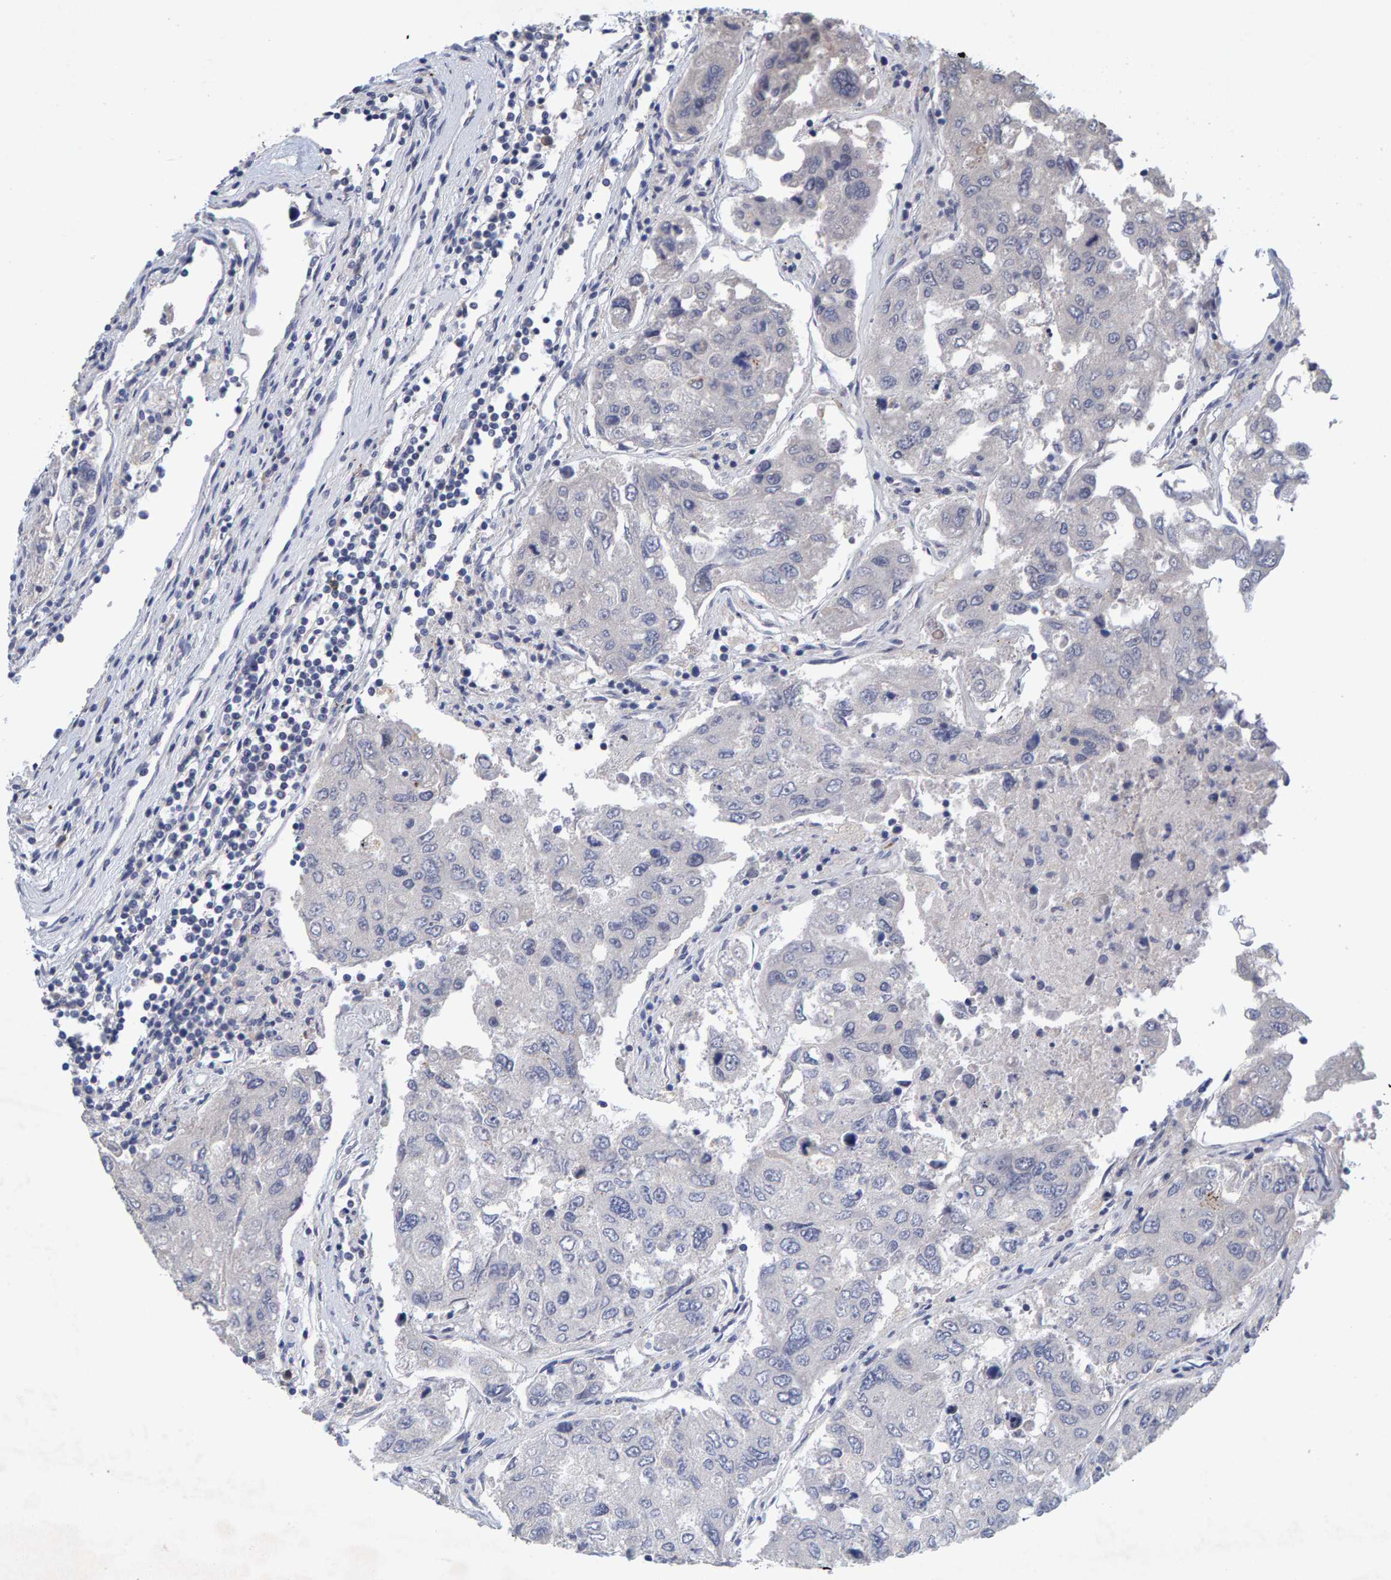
{"staining": {"intensity": "negative", "quantity": "none", "location": "none"}, "tissue": "urothelial cancer", "cell_type": "Tumor cells", "image_type": "cancer", "snomed": [{"axis": "morphology", "description": "Urothelial carcinoma, High grade"}, {"axis": "topography", "description": "Lymph node"}, {"axis": "topography", "description": "Urinary bladder"}], "caption": "The photomicrograph exhibits no significant positivity in tumor cells of urothelial cancer.", "gene": "ZNF77", "patient": {"sex": "male", "age": 51}}